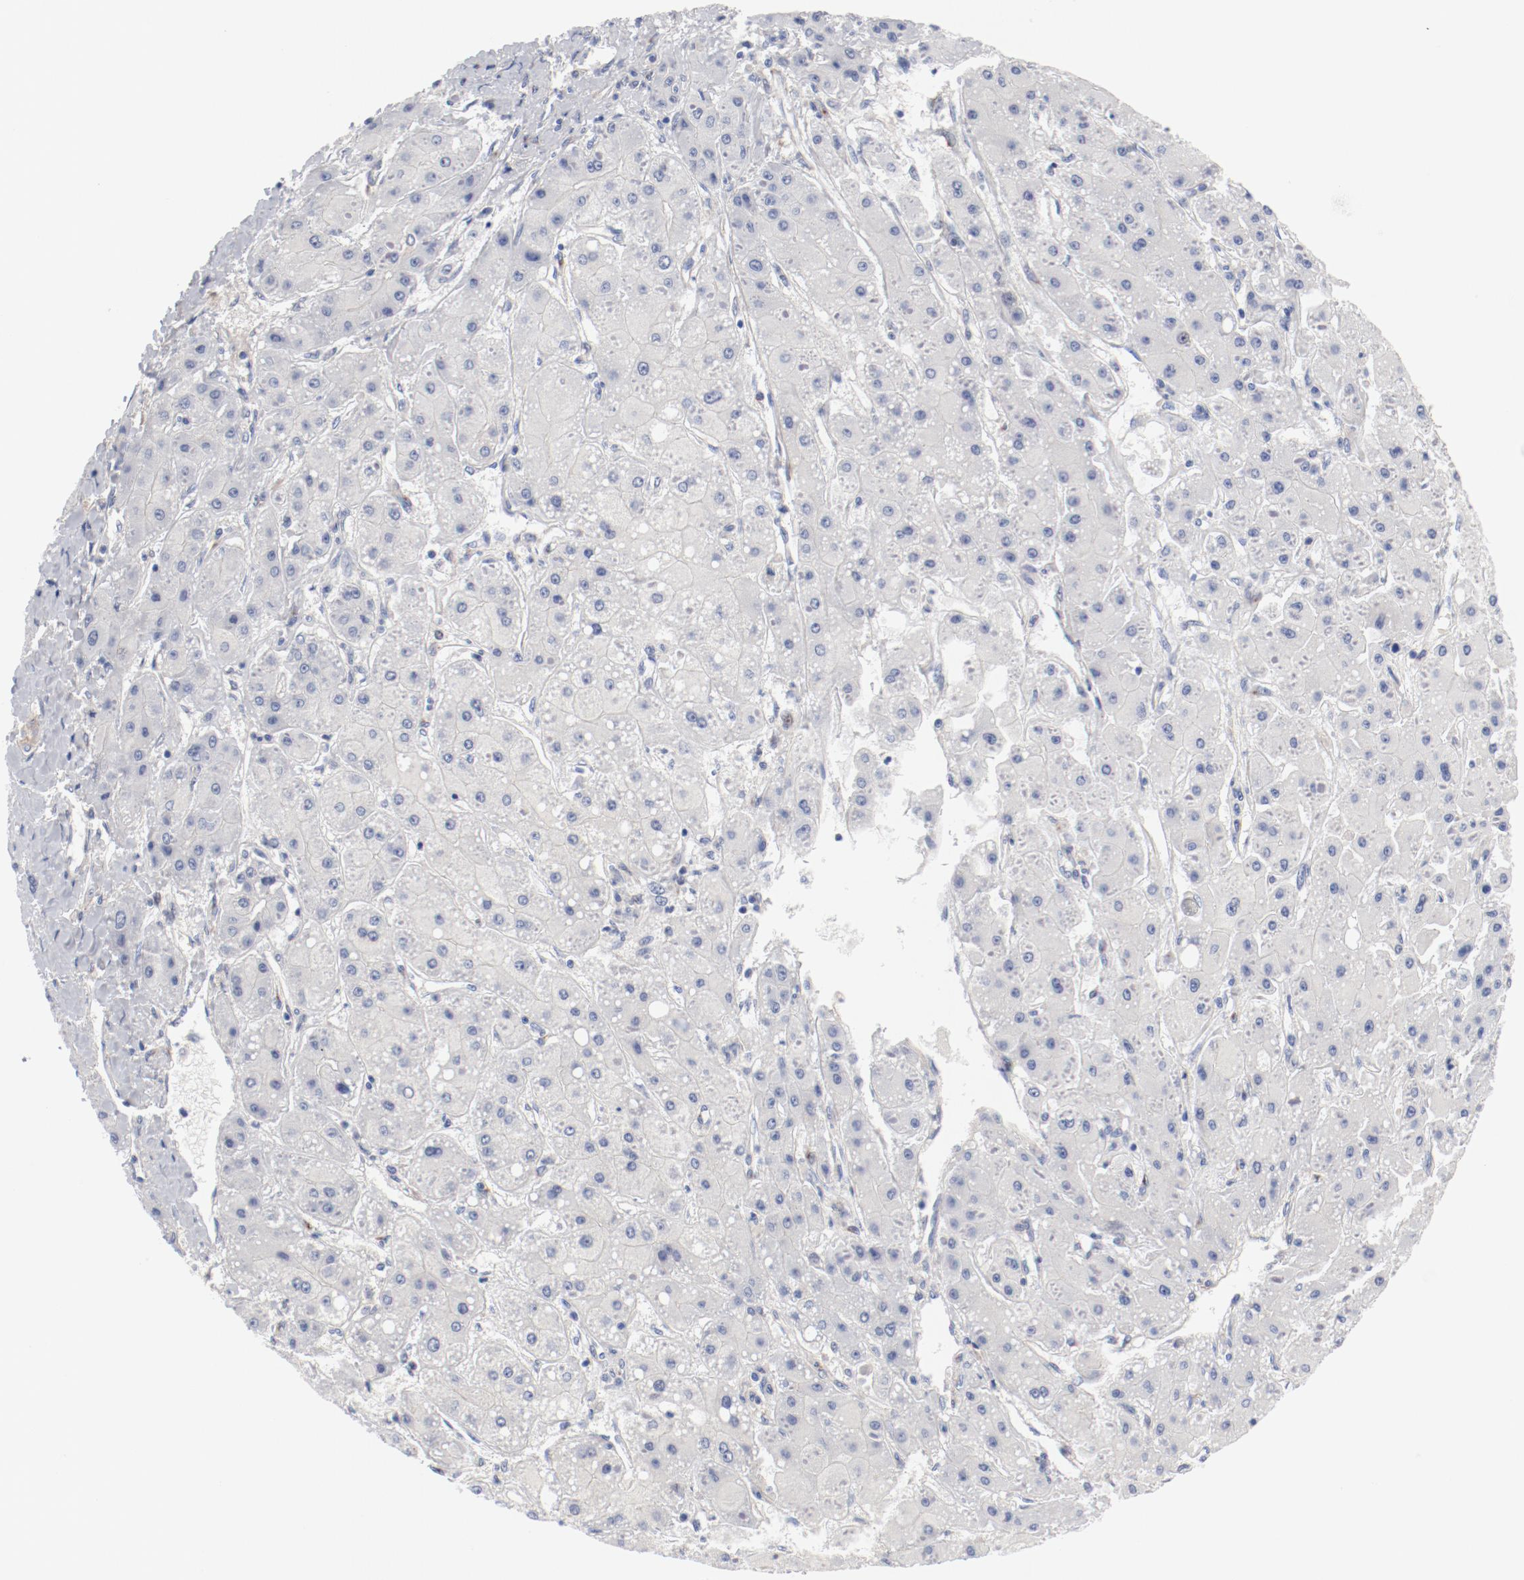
{"staining": {"intensity": "negative", "quantity": "none", "location": "none"}, "tissue": "liver cancer", "cell_type": "Tumor cells", "image_type": "cancer", "snomed": [{"axis": "morphology", "description": "Carcinoma, Hepatocellular, NOS"}, {"axis": "topography", "description": "Liver"}], "caption": "This is an immunohistochemistry micrograph of liver hepatocellular carcinoma. There is no staining in tumor cells.", "gene": "GPR143", "patient": {"sex": "female", "age": 52}}